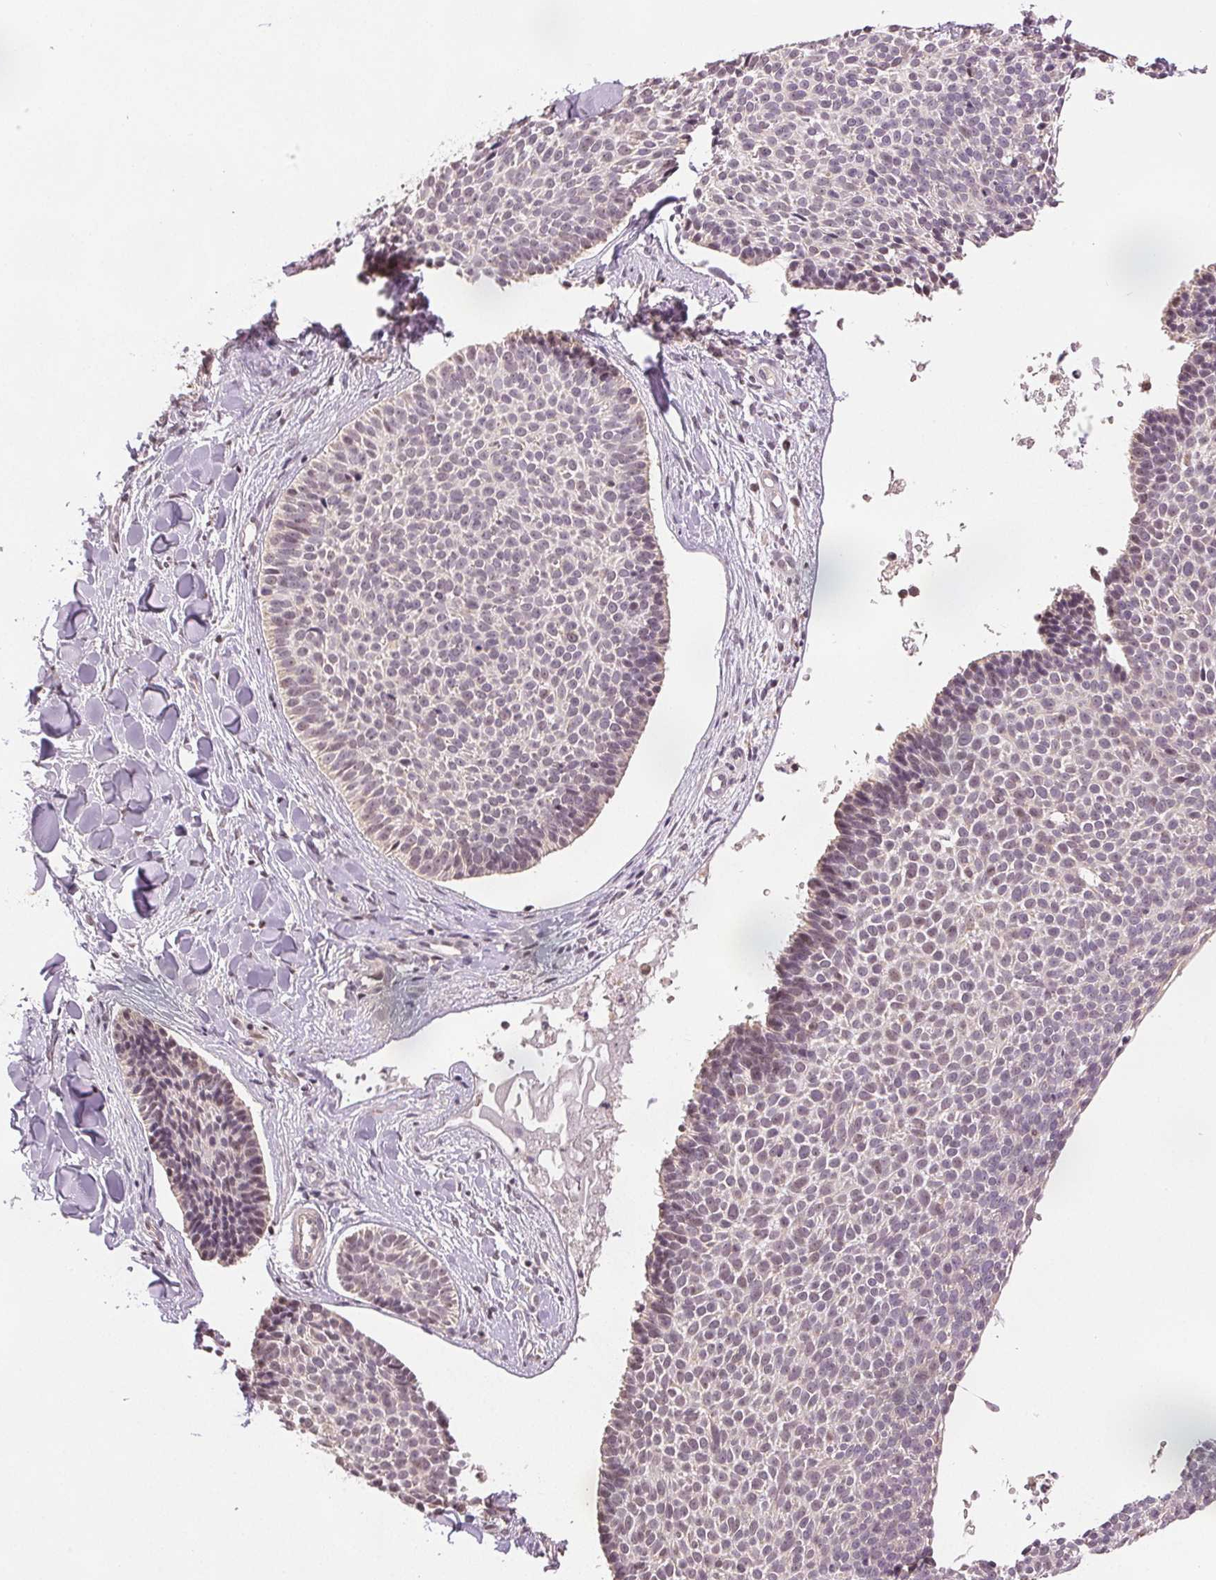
{"staining": {"intensity": "negative", "quantity": "none", "location": "none"}, "tissue": "skin cancer", "cell_type": "Tumor cells", "image_type": "cancer", "snomed": [{"axis": "morphology", "description": "Basal cell carcinoma"}, {"axis": "topography", "description": "Skin"}], "caption": "Immunohistochemistry (IHC) micrograph of neoplastic tissue: human skin basal cell carcinoma stained with DAB (3,3'-diaminobenzidine) shows no significant protein staining in tumor cells.", "gene": "PLCB1", "patient": {"sex": "male", "age": 82}}